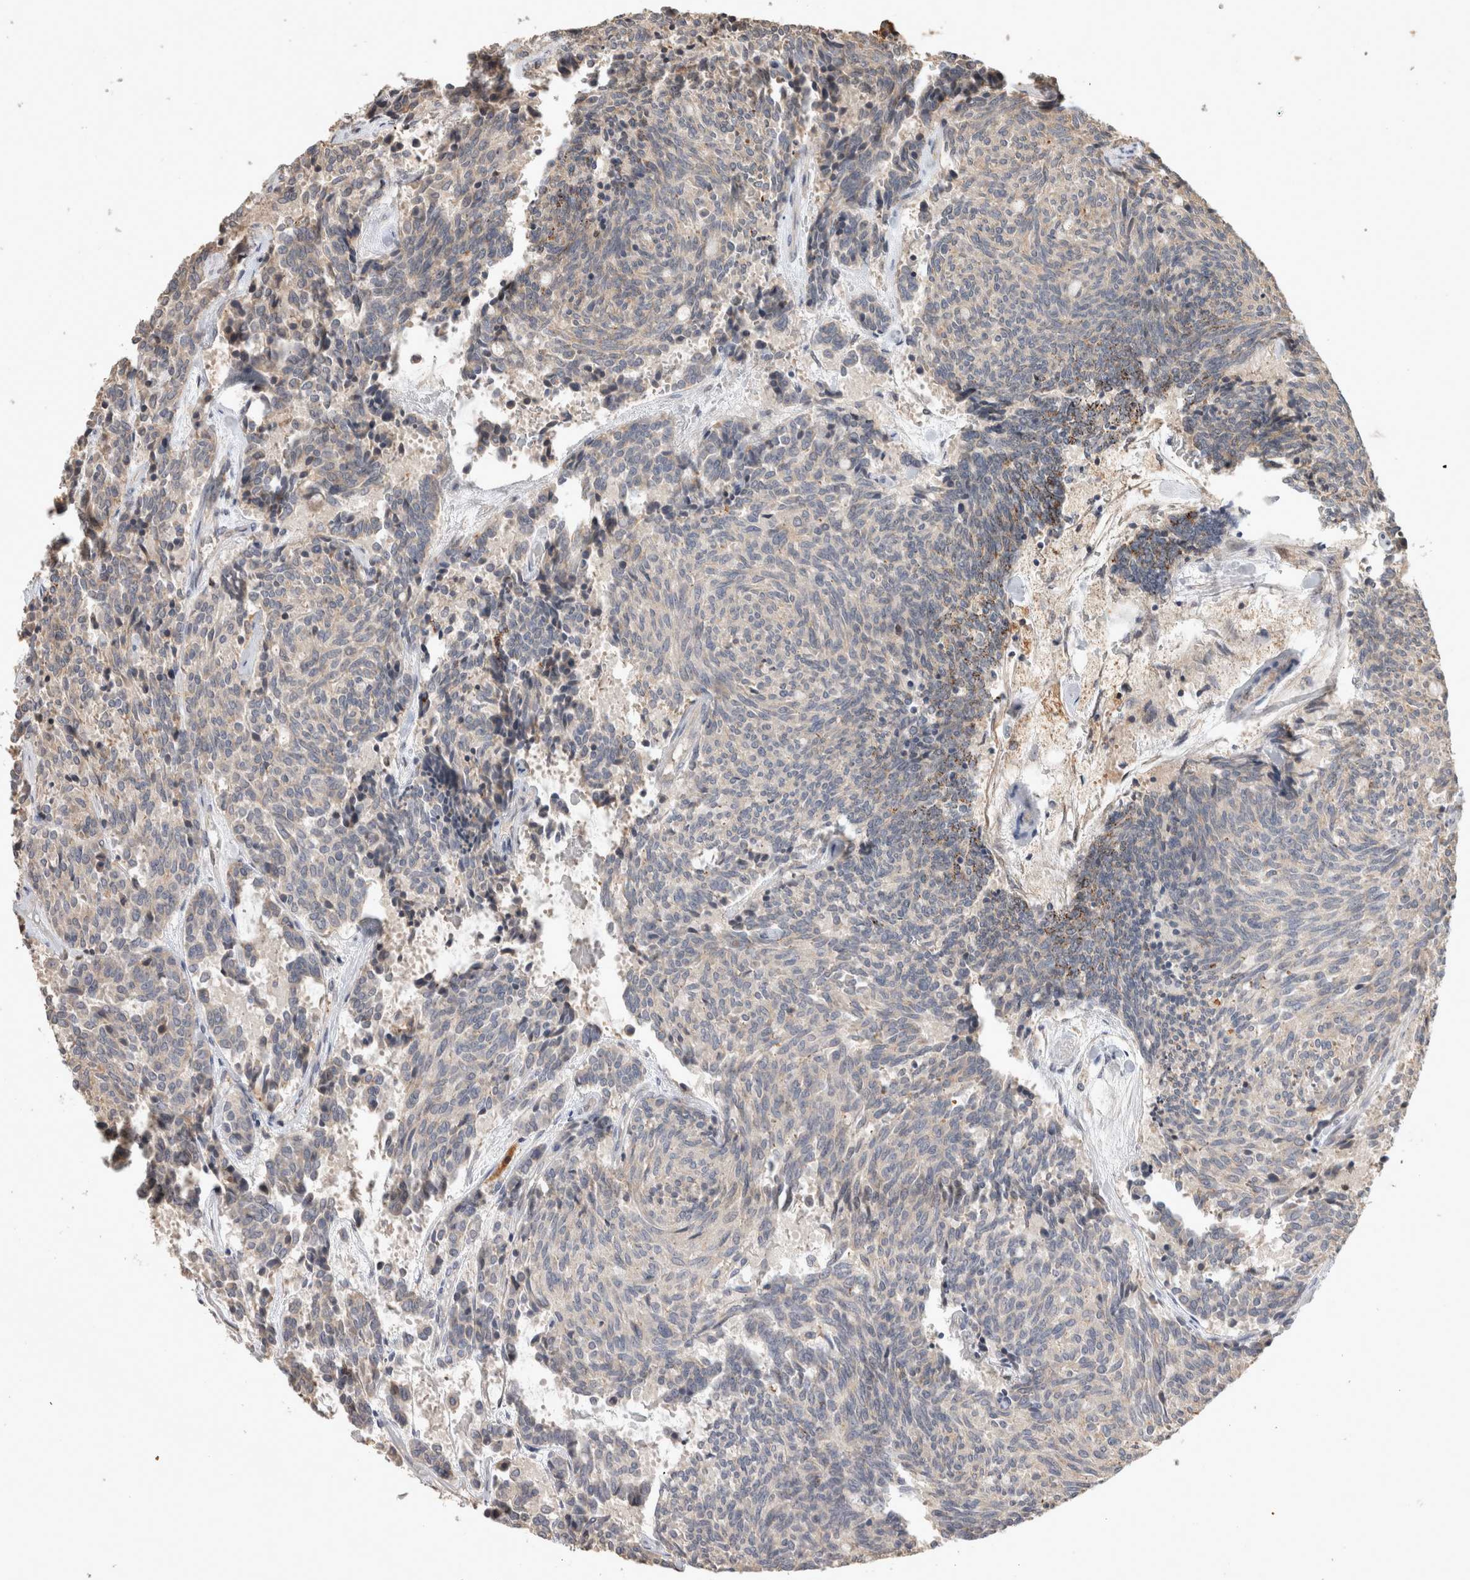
{"staining": {"intensity": "negative", "quantity": "none", "location": "none"}, "tissue": "carcinoid", "cell_type": "Tumor cells", "image_type": "cancer", "snomed": [{"axis": "morphology", "description": "Carcinoid, malignant, NOS"}, {"axis": "topography", "description": "Pancreas"}], "caption": "The image demonstrates no significant staining in tumor cells of carcinoid.", "gene": "SERAC1", "patient": {"sex": "female", "age": 54}}